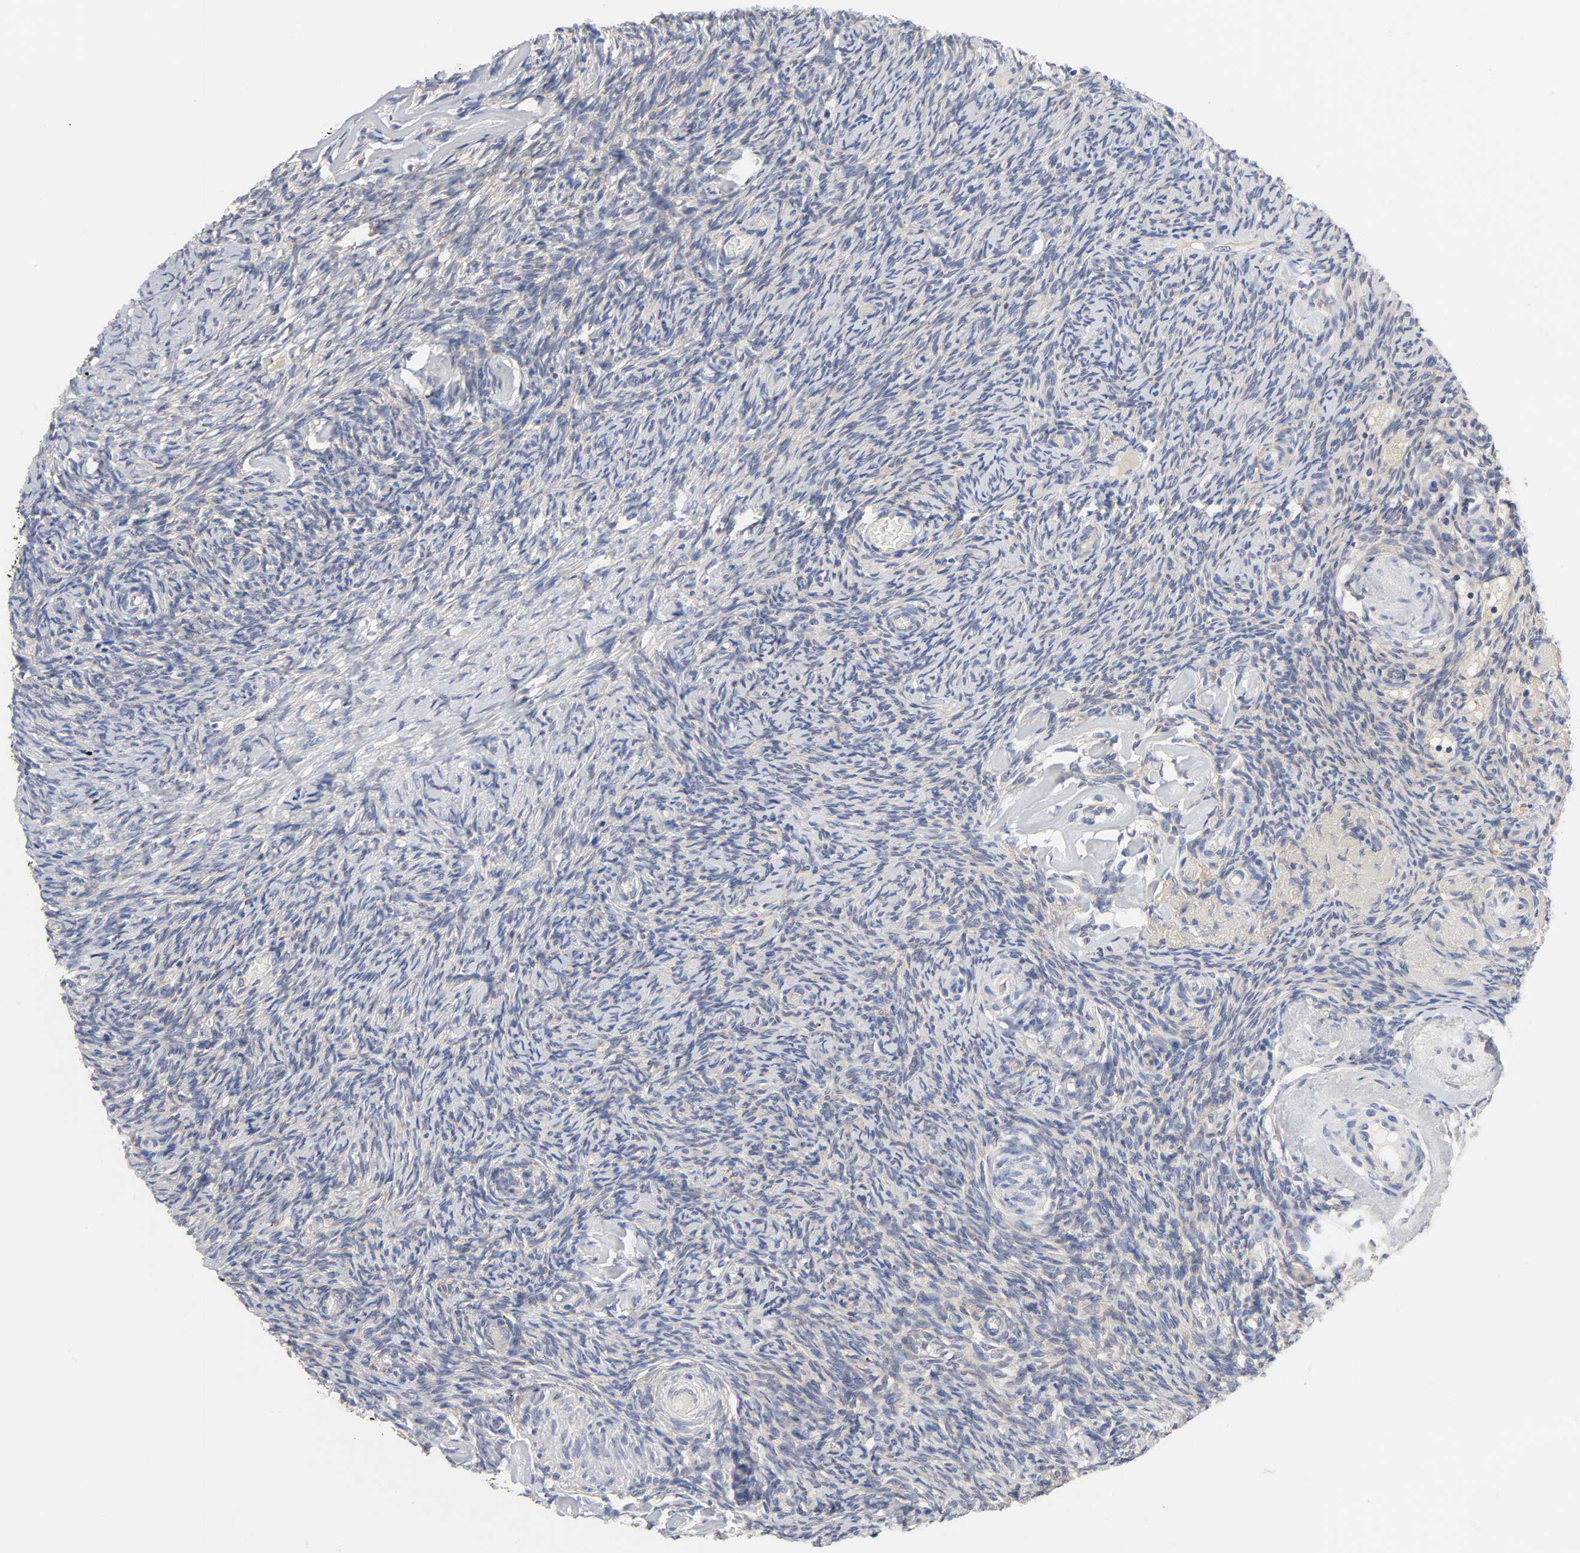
{"staining": {"intensity": "negative", "quantity": "none", "location": "none"}, "tissue": "ovary", "cell_type": "Ovarian stroma cells", "image_type": "normal", "snomed": [{"axis": "morphology", "description": "Normal tissue, NOS"}, {"axis": "topography", "description": "Ovary"}], "caption": "Protein analysis of unremarkable ovary reveals no significant staining in ovarian stroma cells. Brightfield microscopy of immunohistochemistry (IHC) stained with DAB (brown) and hematoxylin (blue), captured at high magnification.", "gene": "C17orf75", "patient": {"sex": "female", "age": 60}}